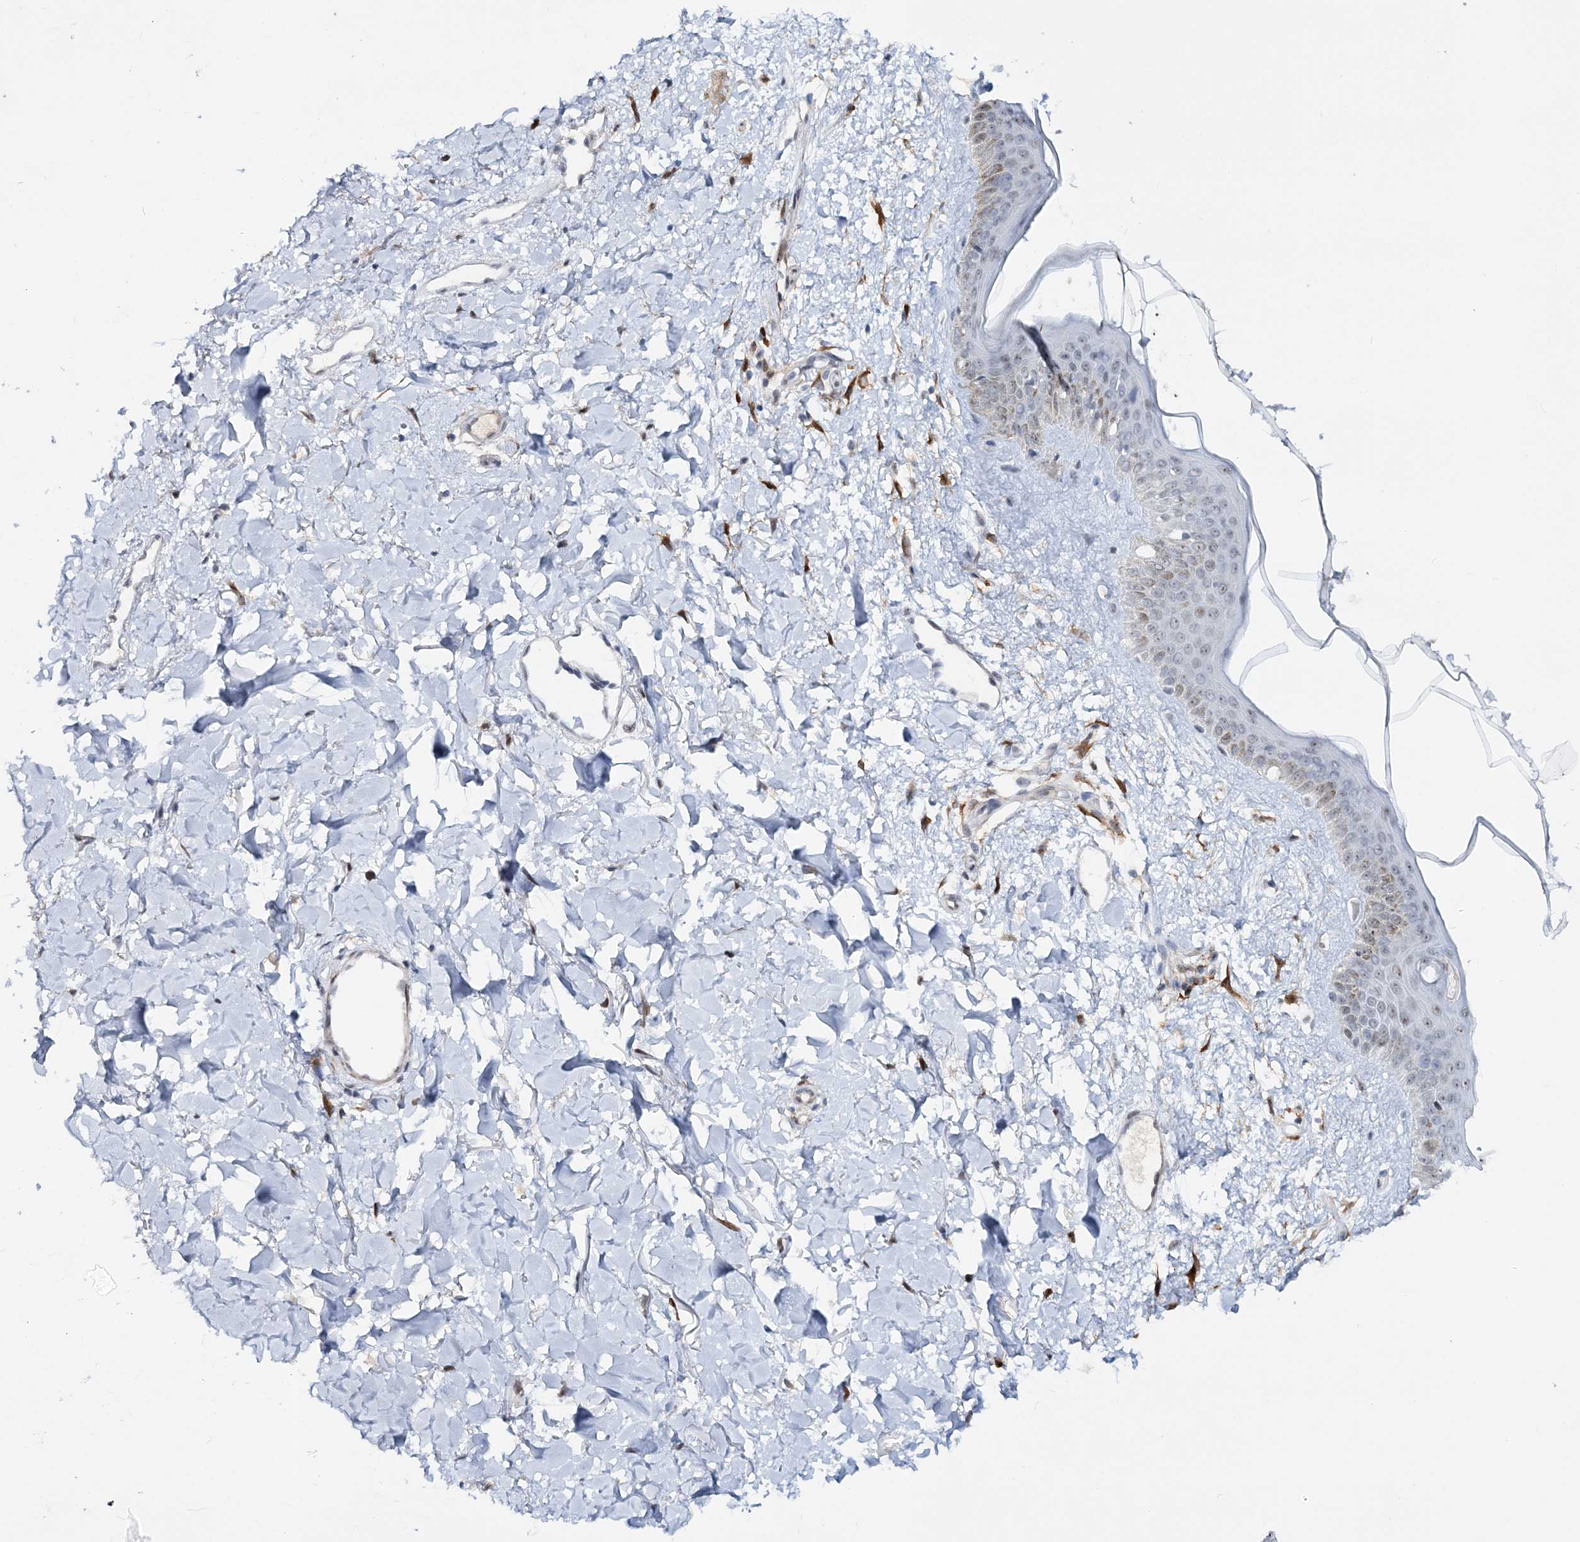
{"staining": {"intensity": "strong", "quantity": ">75%", "location": "cytoplasmic/membranous,nuclear"}, "tissue": "skin", "cell_type": "Fibroblasts", "image_type": "normal", "snomed": [{"axis": "morphology", "description": "Normal tissue, NOS"}, {"axis": "topography", "description": "Skin"}], "caption": "Protein analysis of benign skin reveals strong cytoplasmic/membranous,nuclear expression in about >75% of fibroblasts.", "gene": "ASCL4", "patient": {"sex": "female", "age": 58}}